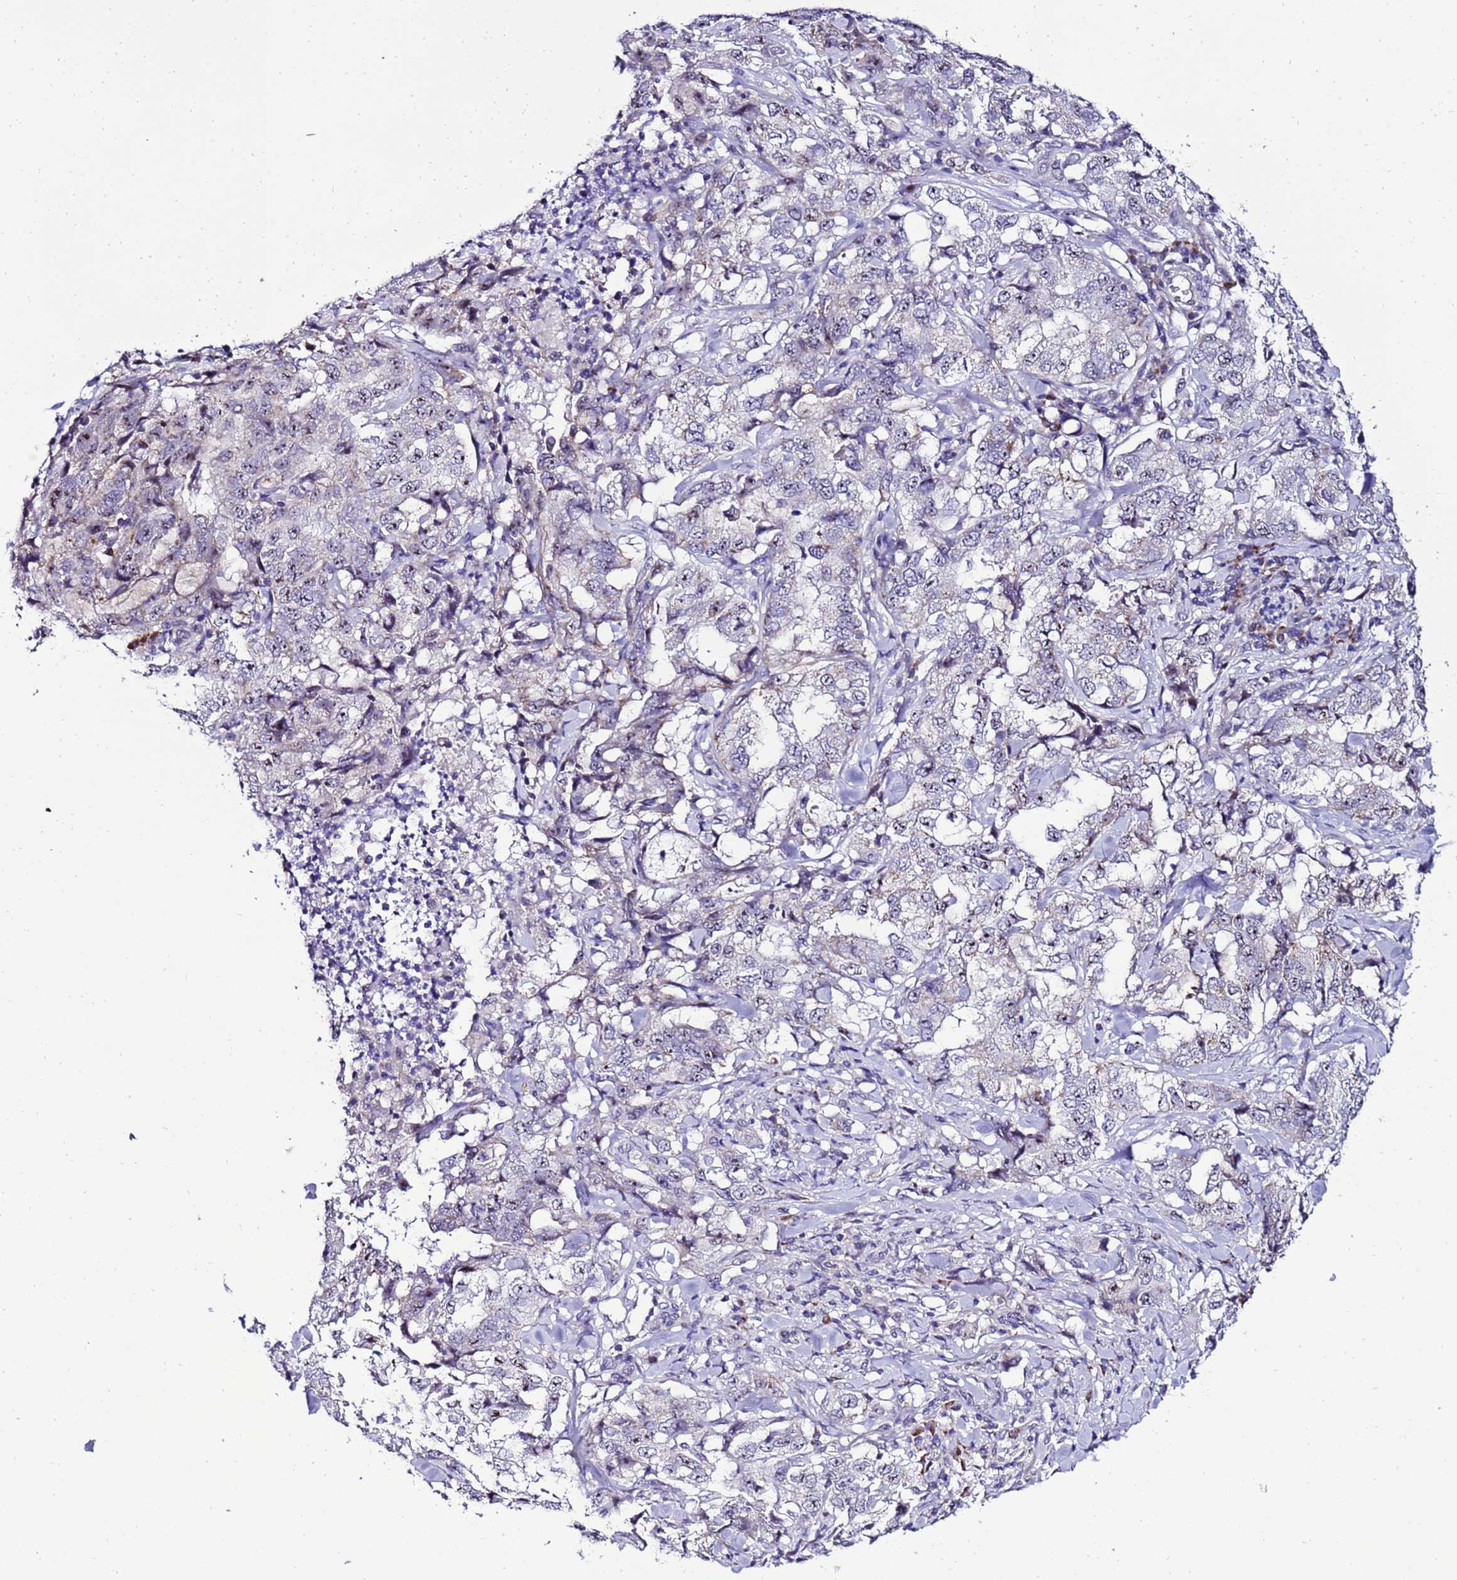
{"staining": {"intensity": "negative", "quantity": "none", "location": "none"}, "tissue": "lung cancer", "cell_type": "Tumor cells", "image_type": "cancer", "snomed": [{"axis": "morphology", "description": "Adenocarcinoma, NOS"}, {"axis": "topography", "description": "Lung"}], "caption": "Tumor cells show no significant protein positivity in adenocarcinoma (lung).", "gene": "DPH6", "patient": {"sex": "female", "age": 51}}